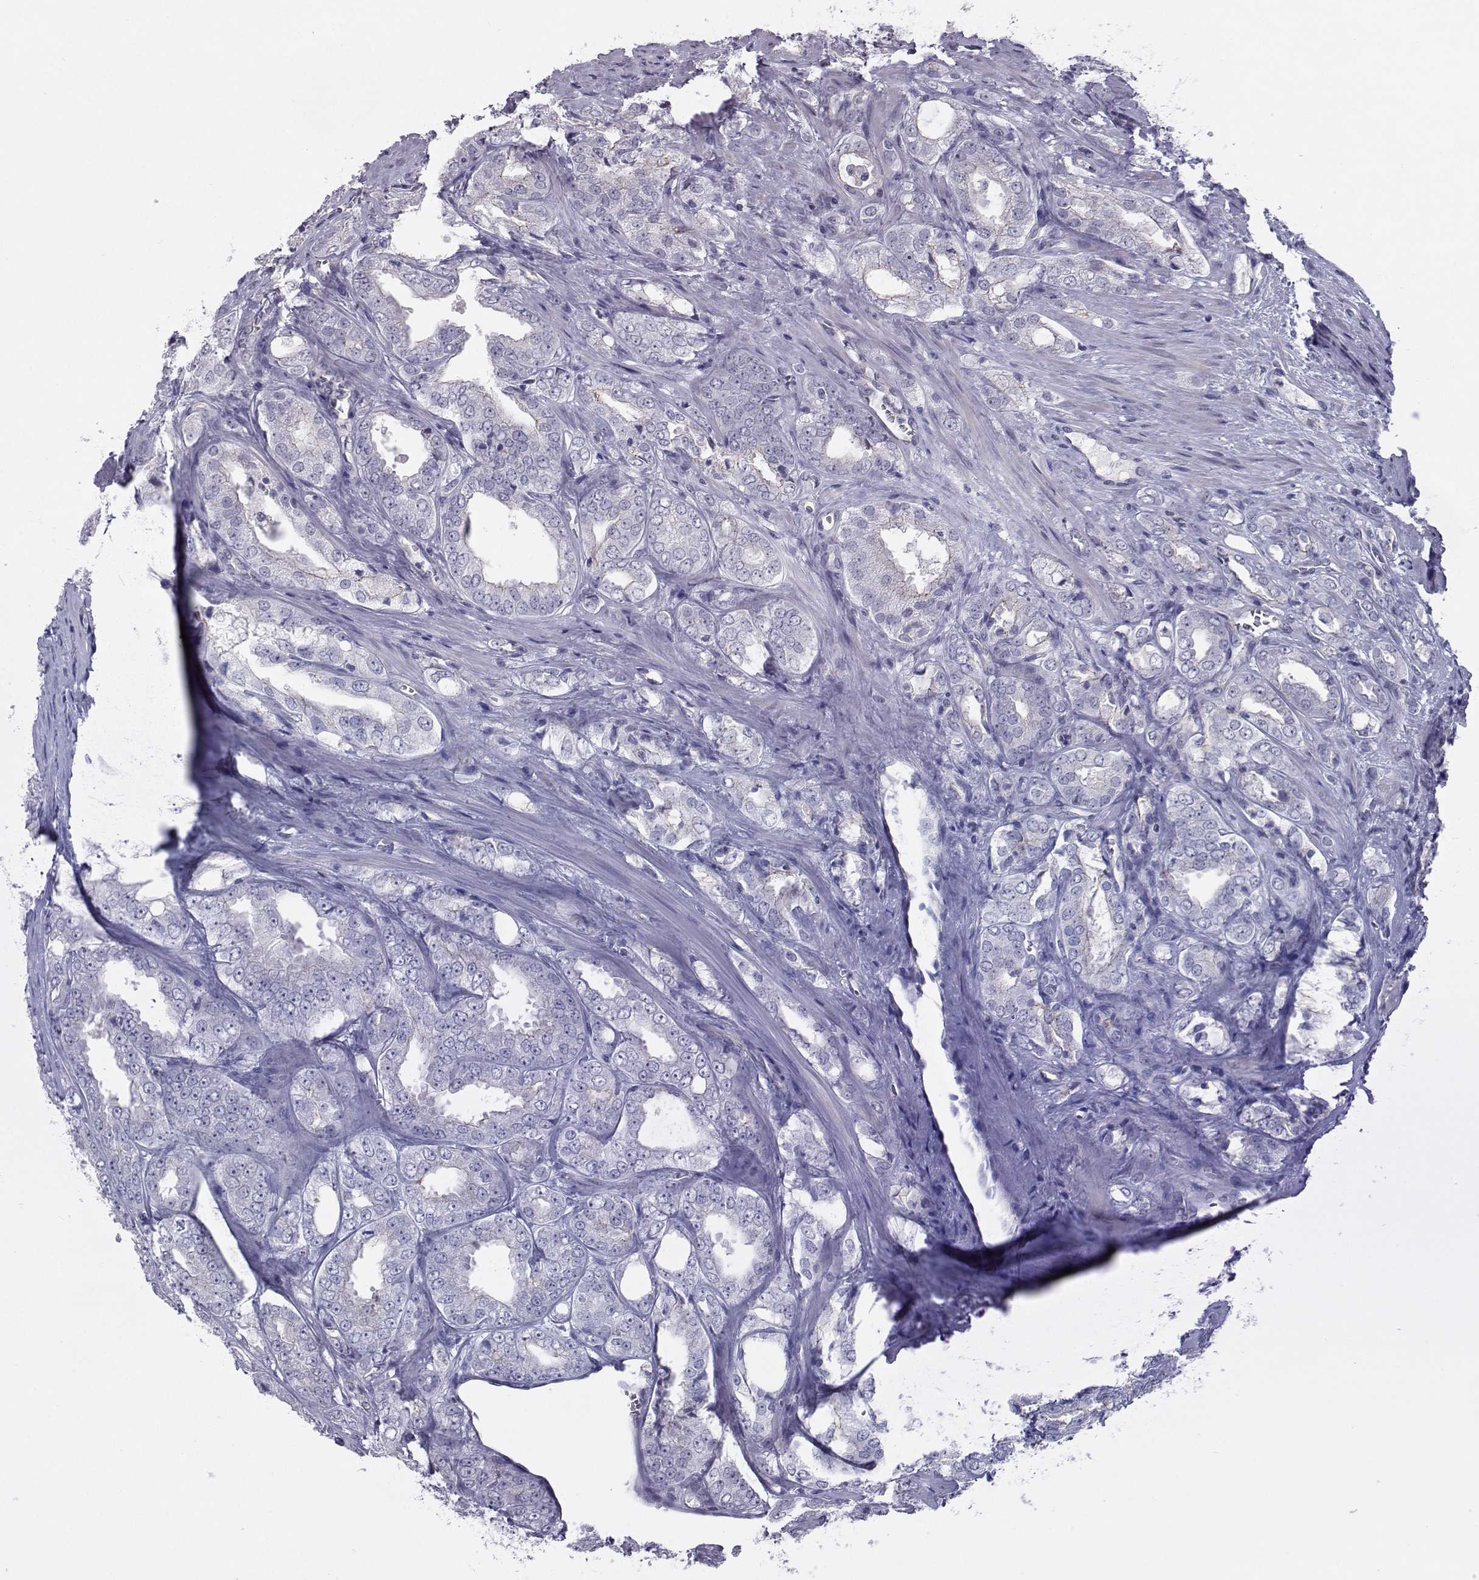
{"staining": {"intensity": "negative", "quantity": "none", "location": "none"}, "tissue": "prostate cancer", "cell_type": "Tumor cells", "image_type": "cancer", "snomed": [{"axis": "morphology", "description": "Adenocarcinoma, NOS"}, {"axis": "morphology", "description": "Adenocarcinoma, High grade"}, {"axis": "topography", "description": "Prostate"}], "caption": "The immunohistochemistry image has no significant staining in tumor cells of prostate cancer tissue.", "gene": "MAST1", "patient": {"sex": "male", "age": 70}}